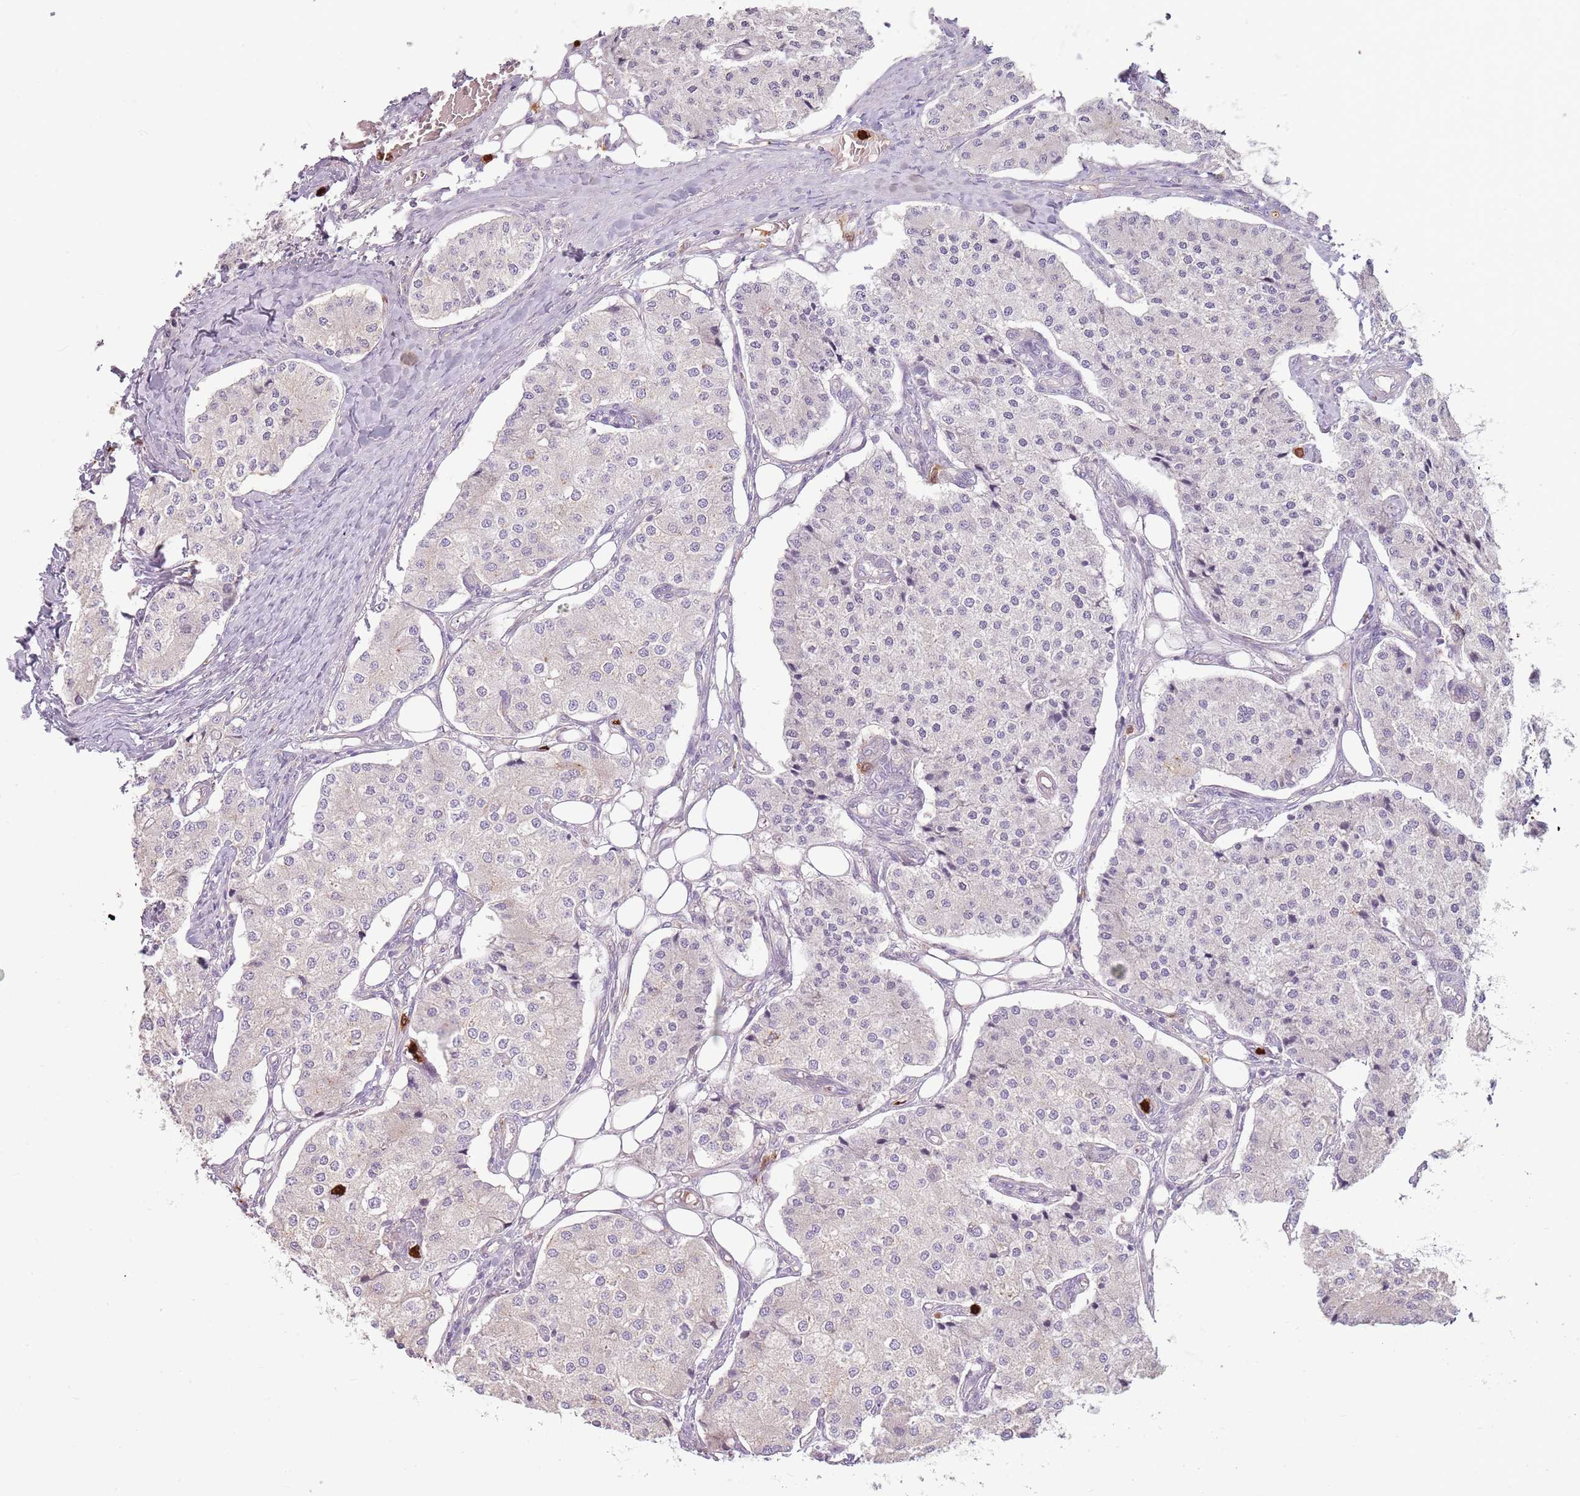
{"staining": {"intensity": "negative", "quantity": "none", "location": "none"}, "tissue": "carcinoid", "cell_type": "Tumor cells", "image_type": "cancer", "snomed": [{"axis": "morphology", "description": "Carcinoid, malignant, NOS"}, {"axis": "topography", "description": "Colon"}], "caption": "Carcinoid (malignant) stained for a protein using immunohistochemistry (IHC) shows no staining tumor cells.", "gene": "SPAG4", "patient": {"sex": "female", "age": 52}}